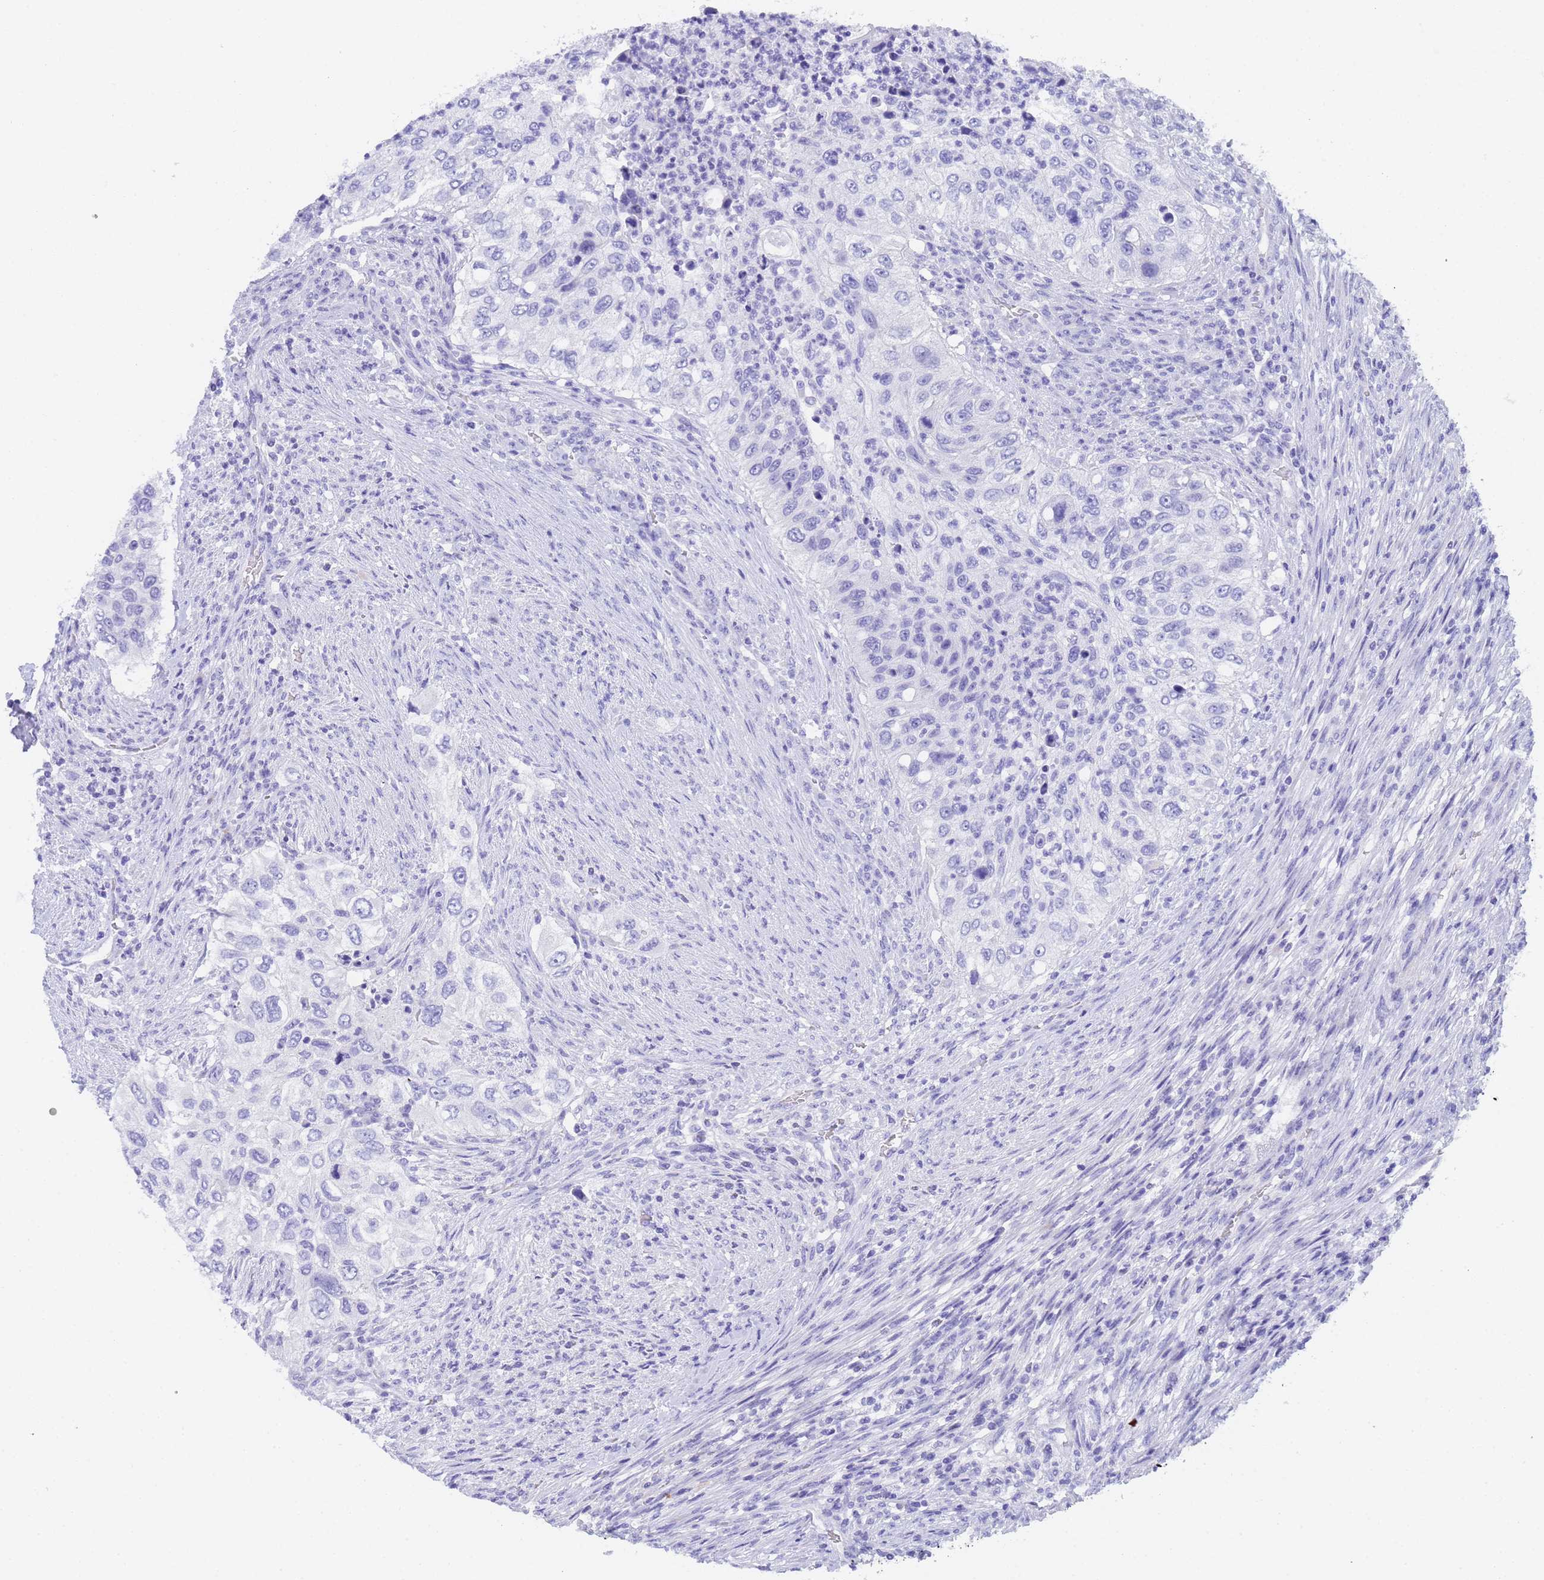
{"staining": {"intensity": "negative", "quantity": "none", "location": "none"}, "tissue": "urothelial cancer", "cell_type": "Tumor cells", "image_type": "cancer", "snomed": [{"axis": "morphology", "description": "Urothelial carcinoma, High grade"}, {"axis": "topography", "description": "Urinary bladder"}], "caption": "DAB (3,3'-diaminobenzidine) immunohistochemical staining of urothelial carcinoma (high-grade) shows no significant expression in tumor cells. (DAB (3,3'-diaminobenzidine) immunohistochemistry visualized using brightfield microscopy, high magnification).", "gene": "STATH", "patient": {"sex": "female", "age": 60}}